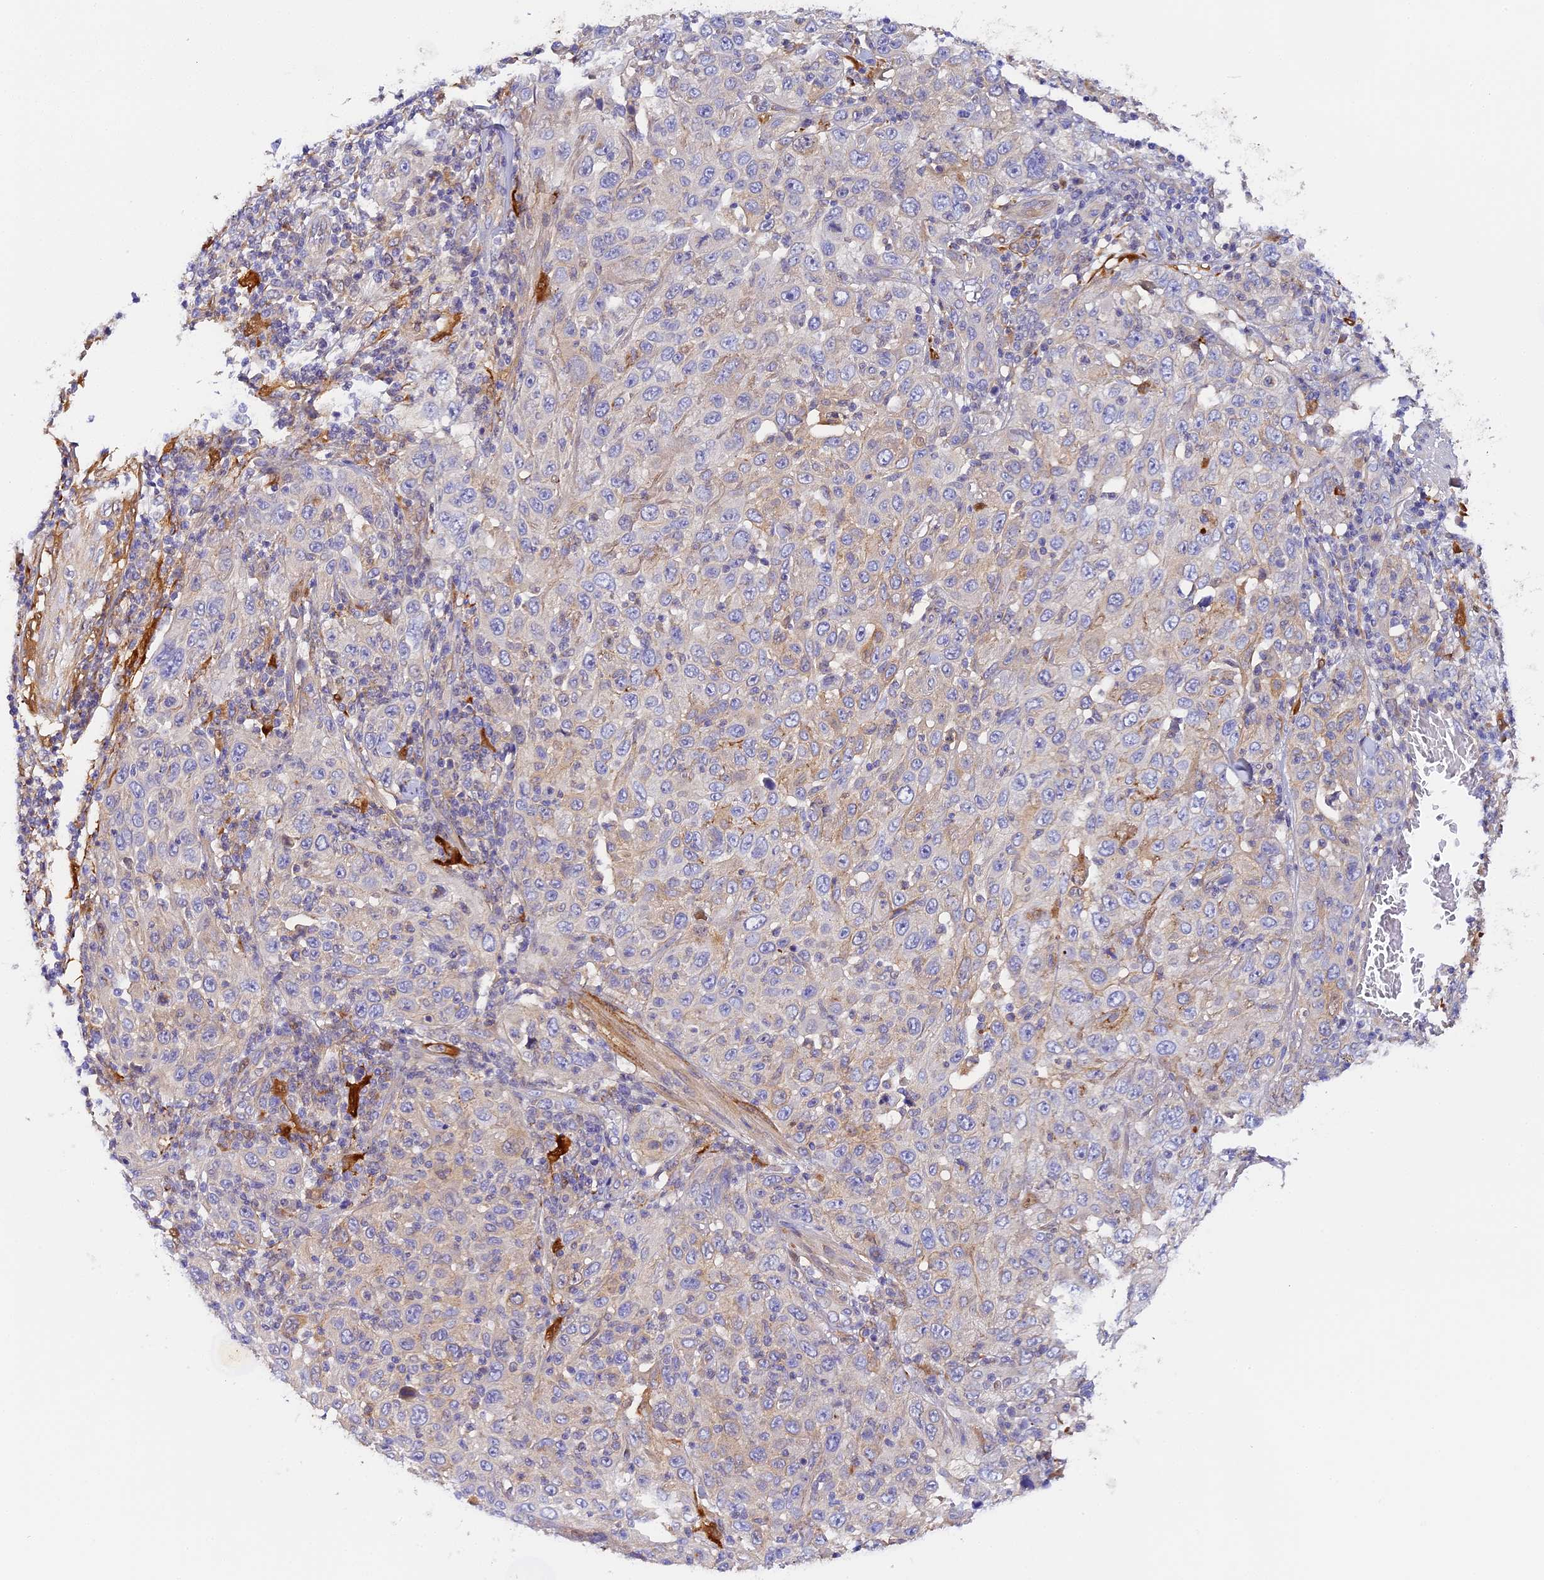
{"staining": {"intensity": "negative", "quantity": "none", "location": "none"}, "tissue": "skin cancer", "cell_type": "Tumor cells", "image_type": "cancer", "snomed": [{"axis": "morphology", "description": "Squamous cell carcinoma, NOS"}, {"axis": "topography", "description": "Skin"}], "caption": "There is no significant positivity in tumor cells of skin squamous cell carcinoma. (Brightfield microscopy of DAB (3,3'-diaminobenzidine) immunohistochemistry at high magnification).", "gene": "KATNB1", "patient": {"sex": "female", "age": 88}}